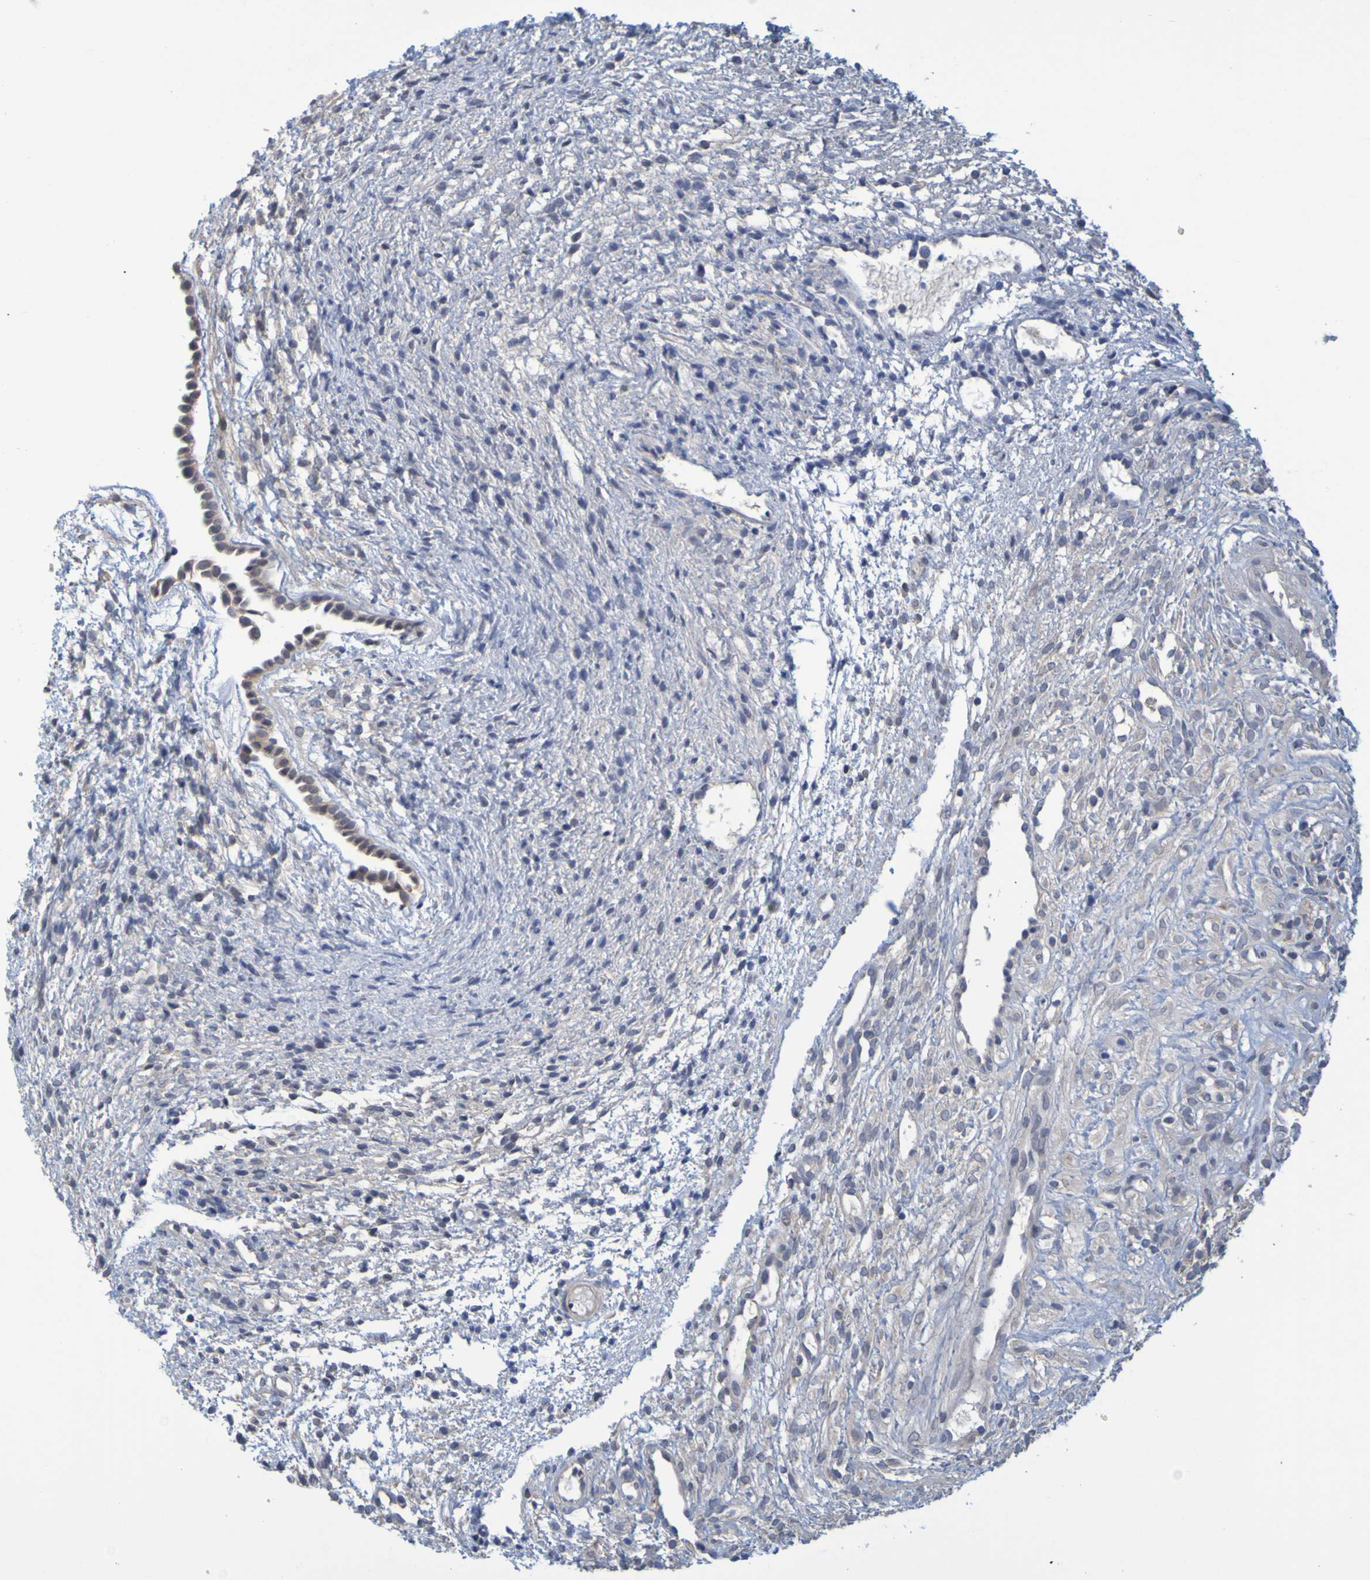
{"staining": {"intensity": "negative", "quantity": "none", "location": "none"}, "tissue": "ovary", "cell_type": "Ovarian stroma cells", "image_type": "normal", "snomed": [{"axis": "morphology", "description": "Normal tissue, NOS"}, {"axis": "morphology", "description": "Cyst, NOS"}, {"axis": "topography", "description": "Ovary"}], "caption": "Immunohistochemistry (IHC) micrograph of normal human ovary stained for a protein (brown), which exhibits no positivity in ovarian stroma cells.", "gene": "ENDOU", "patient": {"sex": "female", "age": 18}}